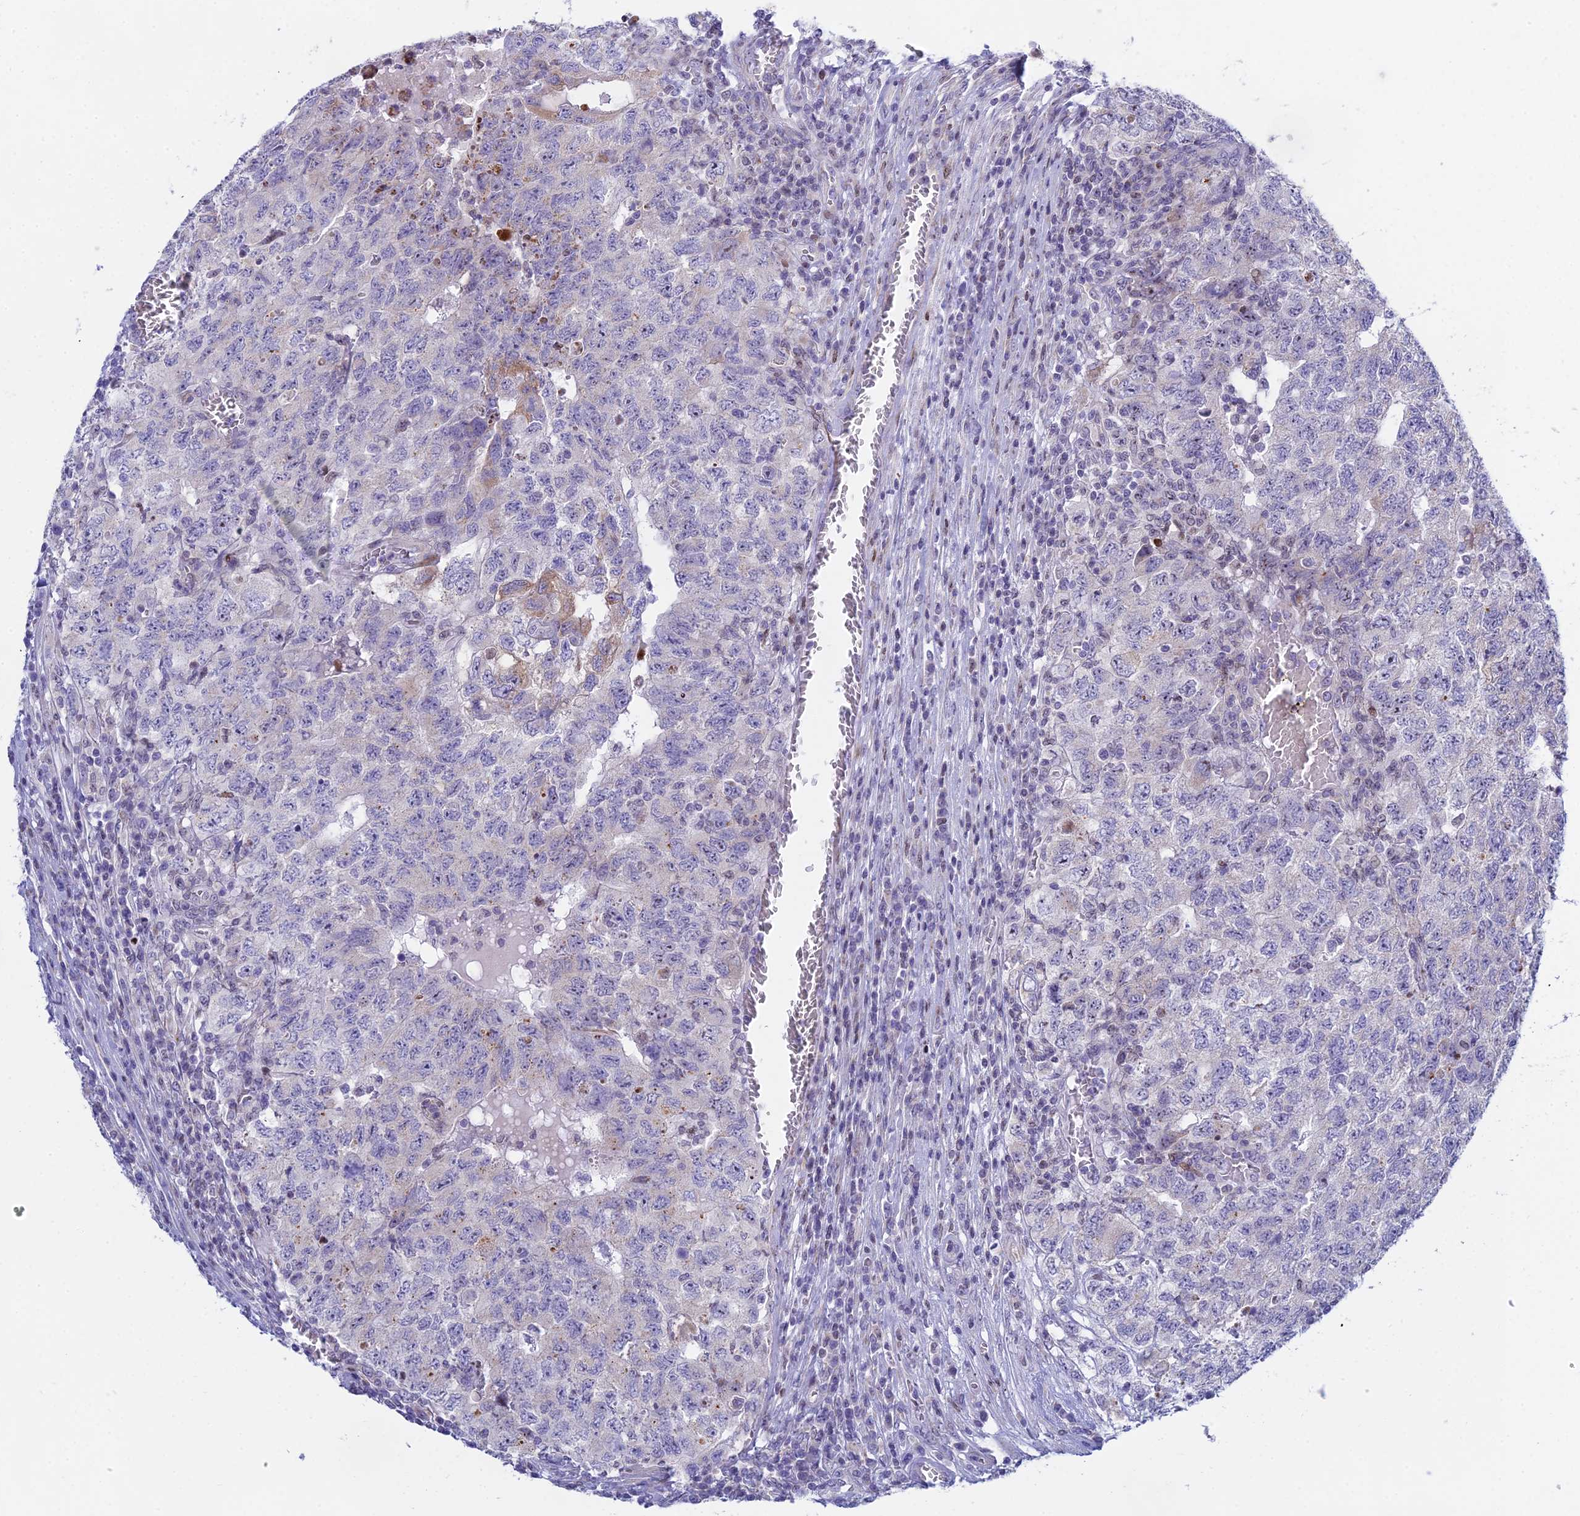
{"staining": {"intensity": "negative", "quantity": "none", "location": "none"}, "tissue": "testis cancer", "cell_type": "Tumor cells", "image_type": "cancer", "snomed": [{"axis": "morphology", "description": "Carcinoma, Embryonal, NOS"}, {"axis": "topography", "description": "Testis"}], "caption": "Immunohistochemical staining of embryonal carcinoma (testis) exhibits no significant staining in tumor cells. Nuclei are stained in blue.", "gene": "PRR13", "patient": {"sex": "male", "age": 34}}